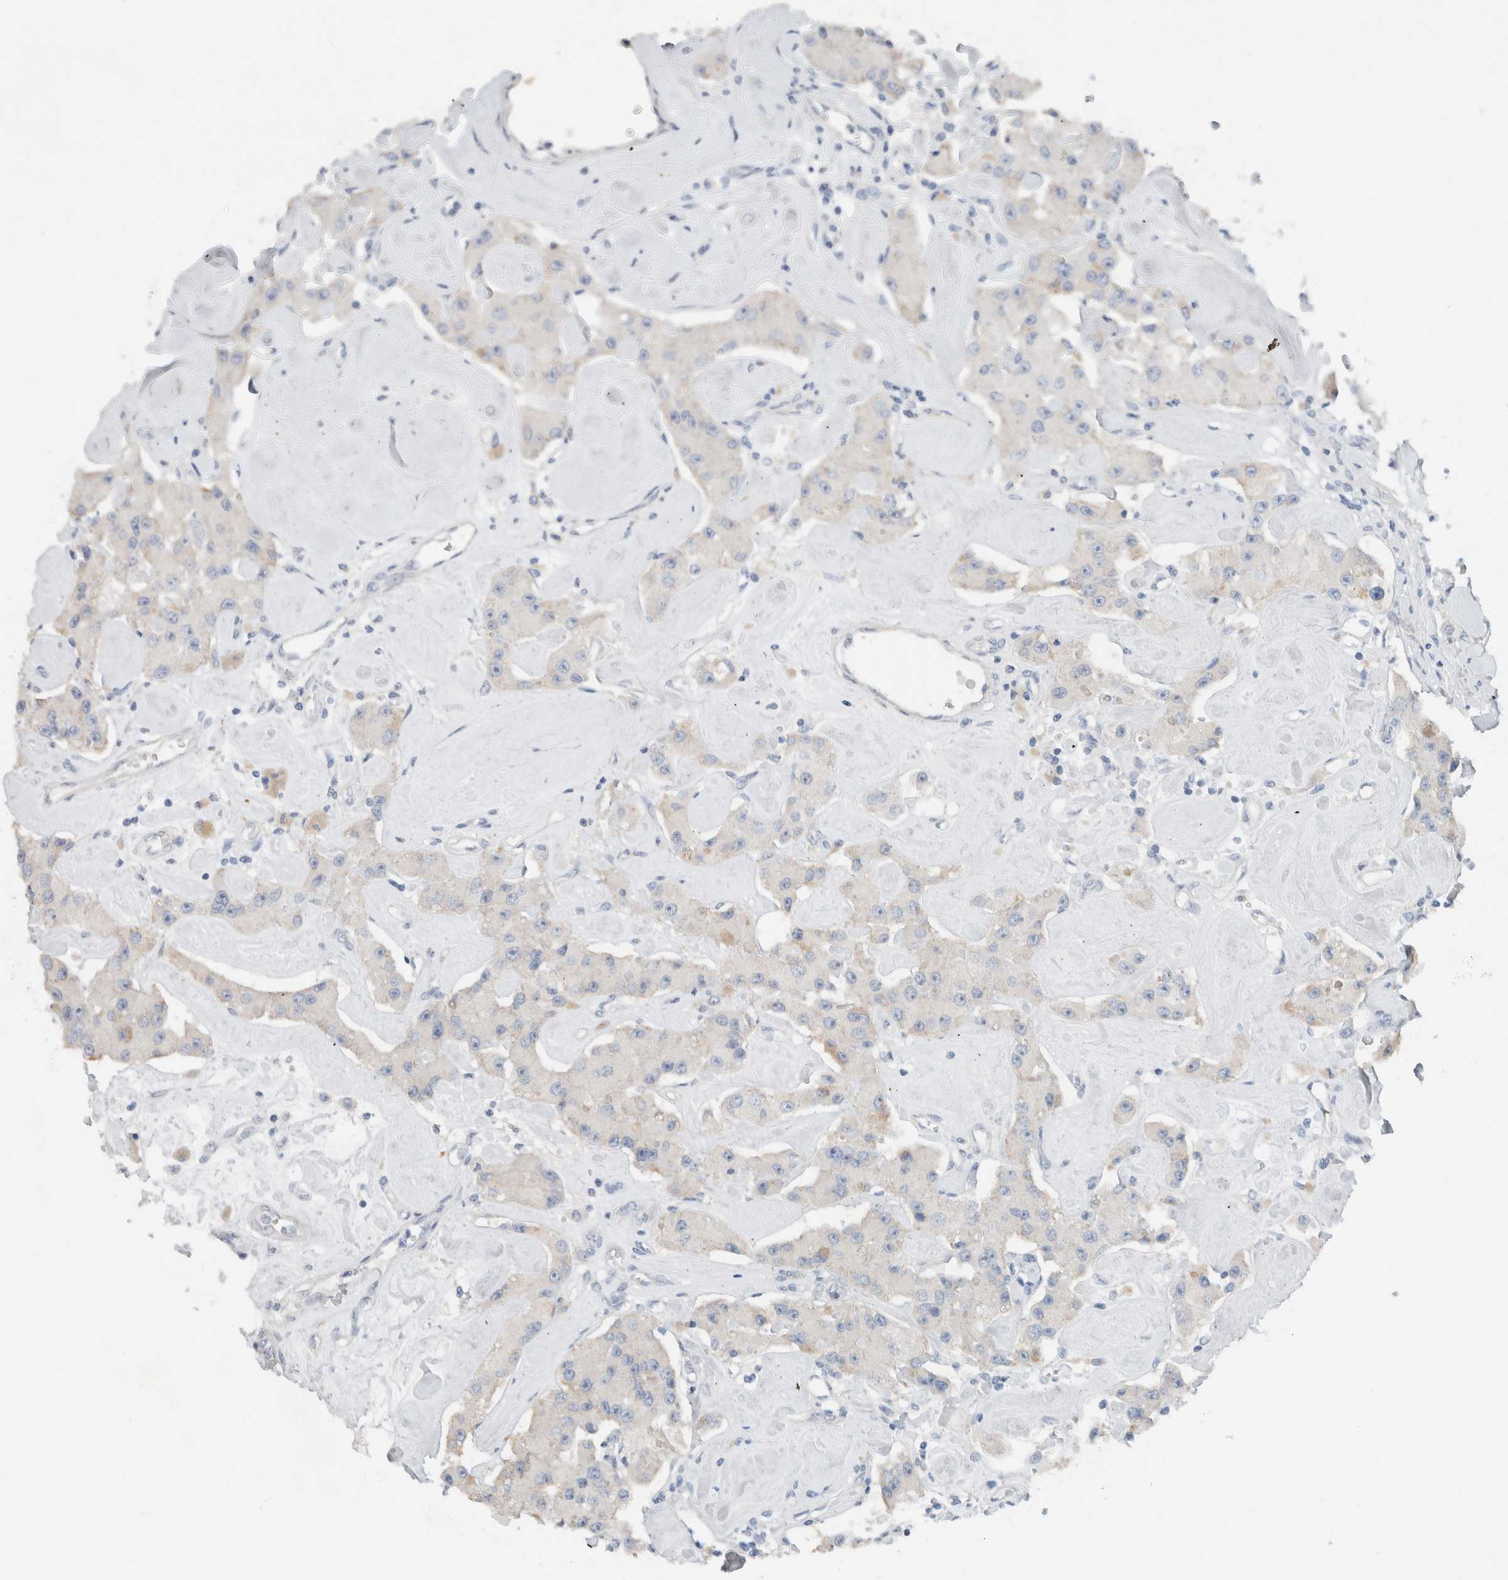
{"staining": {"intensity": "negative", "quantity": "none", "location": "none"}, "tissue": "carcinoid", "cell_type": "Tumor cells", "image_type": "cancer", "snomed": [{"axis": "morphology", "description": "Carcinoid, malignant, NOS"}, {"axis": "topography", "description": "Pancreas"}], "caption": "Immunohistochemistry (IHC) image of neoplastic tissue: human carcinoid stained with DAB shows no significant protein staining in tumor cells.", "gene": "DUOX1", "patient": {"sex": "male", "age": 41}}